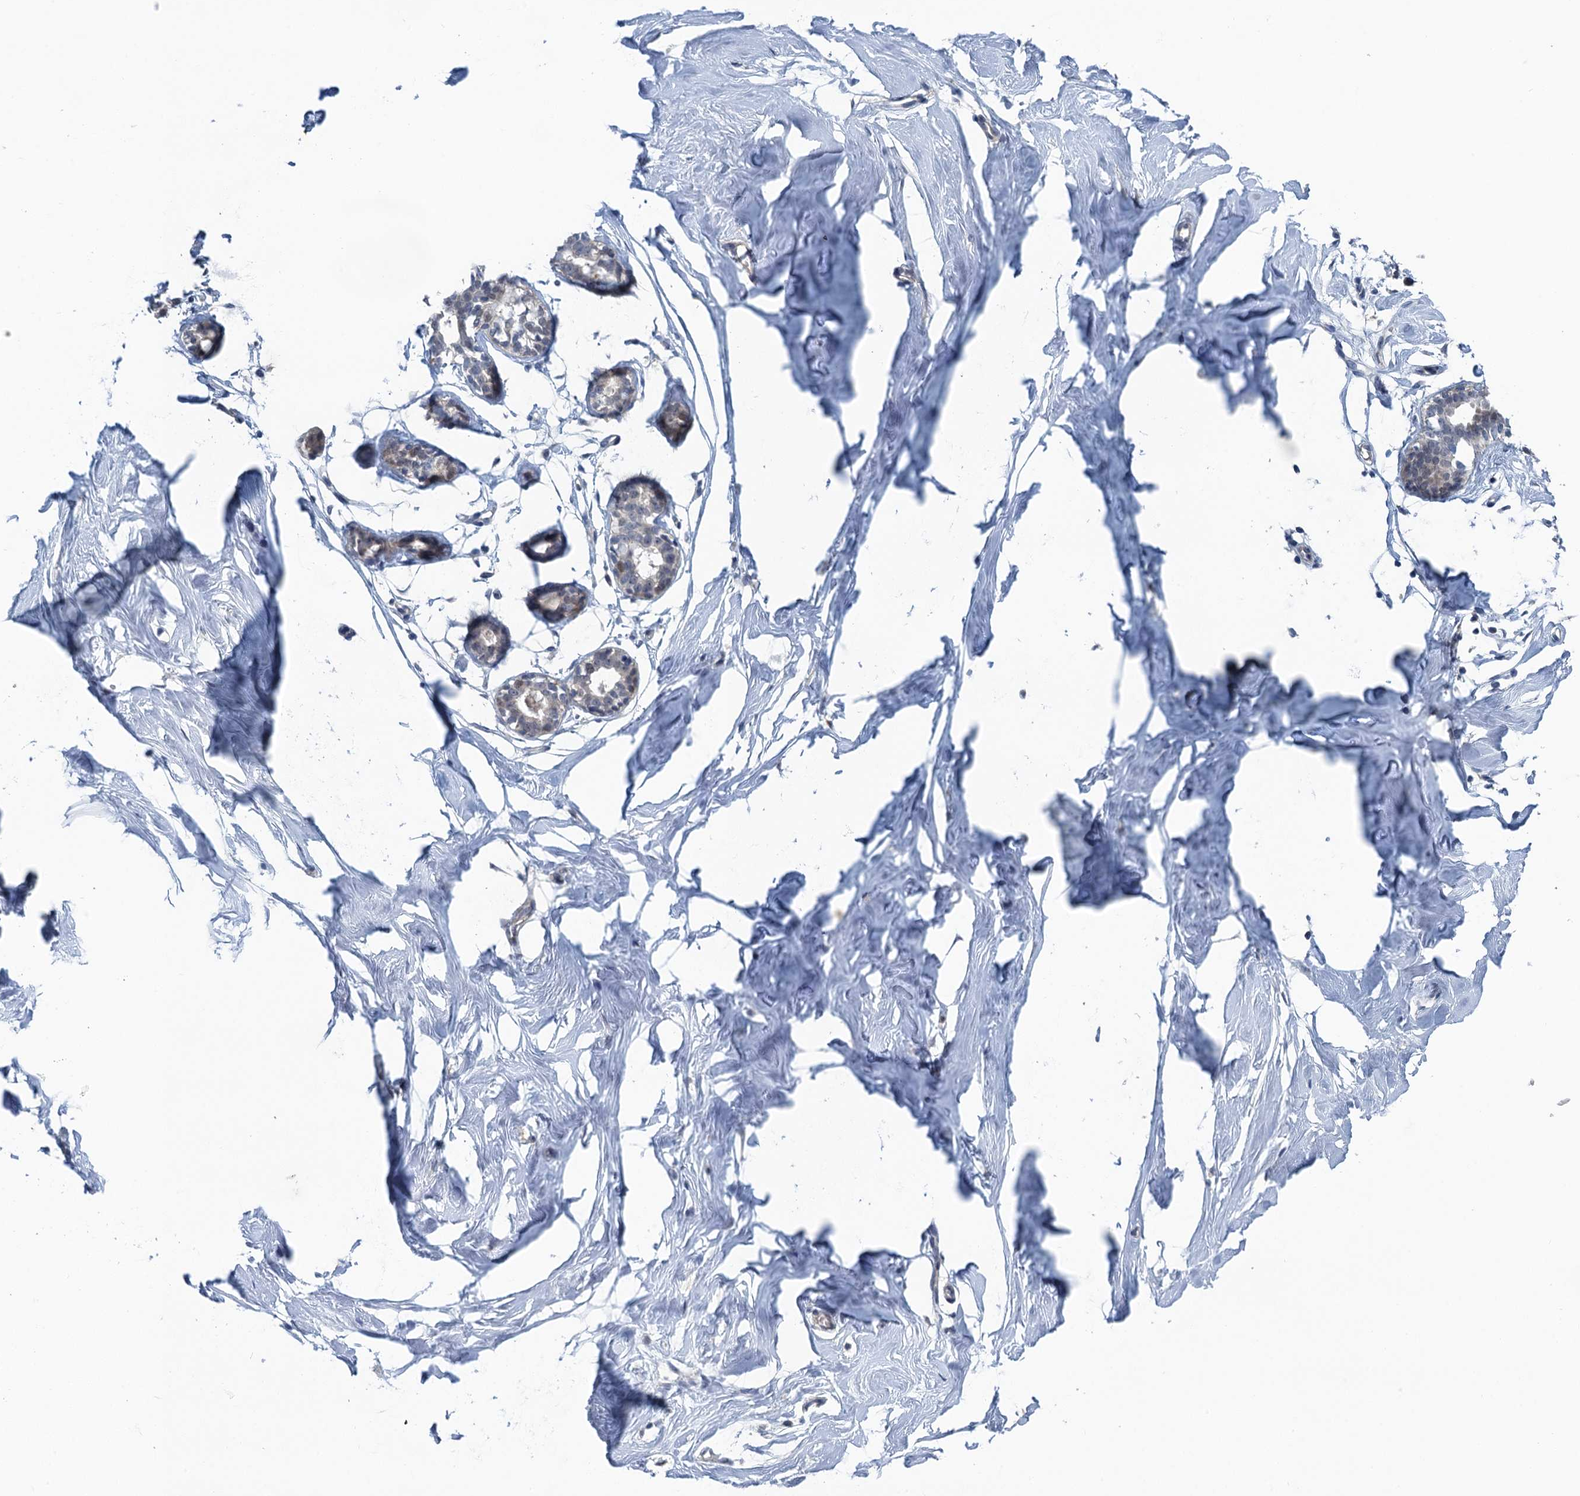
{"staining": {"intensity": "negative", "quantity": "none", "location": "none"}, "tissue": "breast", "cell_type": "Adipocytes", "image_type": "normal", "snomed": [{"axis": "morphology", "description": "Normal tissue, NOS"}, {"axis": "morphology", "description": "Adenoma, NOS"}, {"axis": "topography", "description": "Breast"}], "caption": "Protein analysis of normal breast demonstrates no significant staining in adipocytes.", "gene": "MRFAP1", "patient": {"sex": "female", "age": 23}}